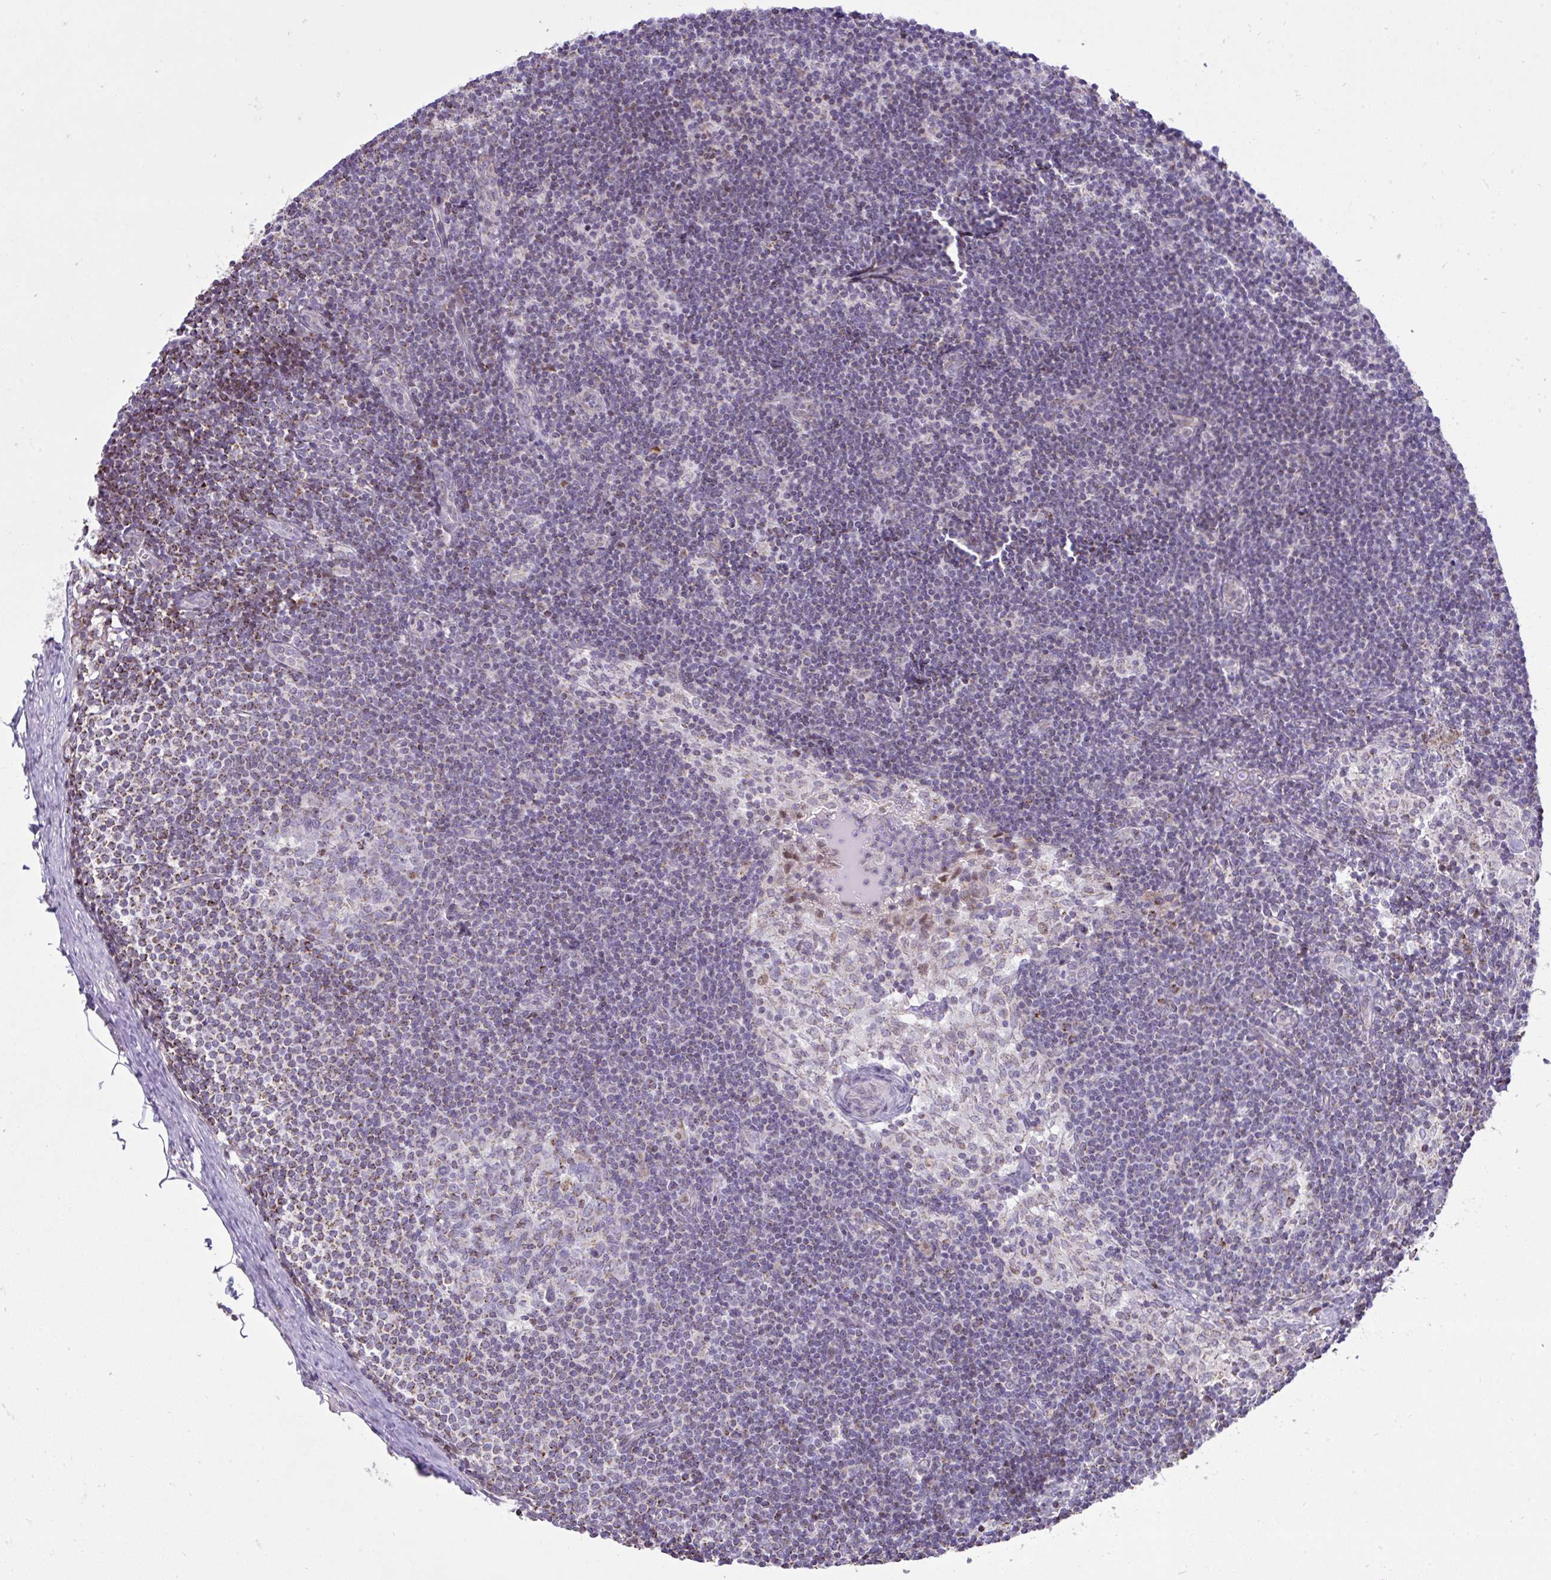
{"staining": {"intensity": "moderate", "quantity": "<25%", "location": "cytoplasmic/membranous"}, "tissue": "lymph node", "cell_type": "Germinal center cells", "image_type": "normal", "snomed": [{"axis": "morphology", "description": "Normal tissue, NOS"}, {"axis": "topography", "description": "Lymph node"}], "caption": "Moderate cytoplasmic/membranous positivity for a protein is present in about <25% of germinal center cells of benign lymph node using immunohistochemistry.", "gene": "ZNF362", "patient": {"sex": "female", "age": 31}}